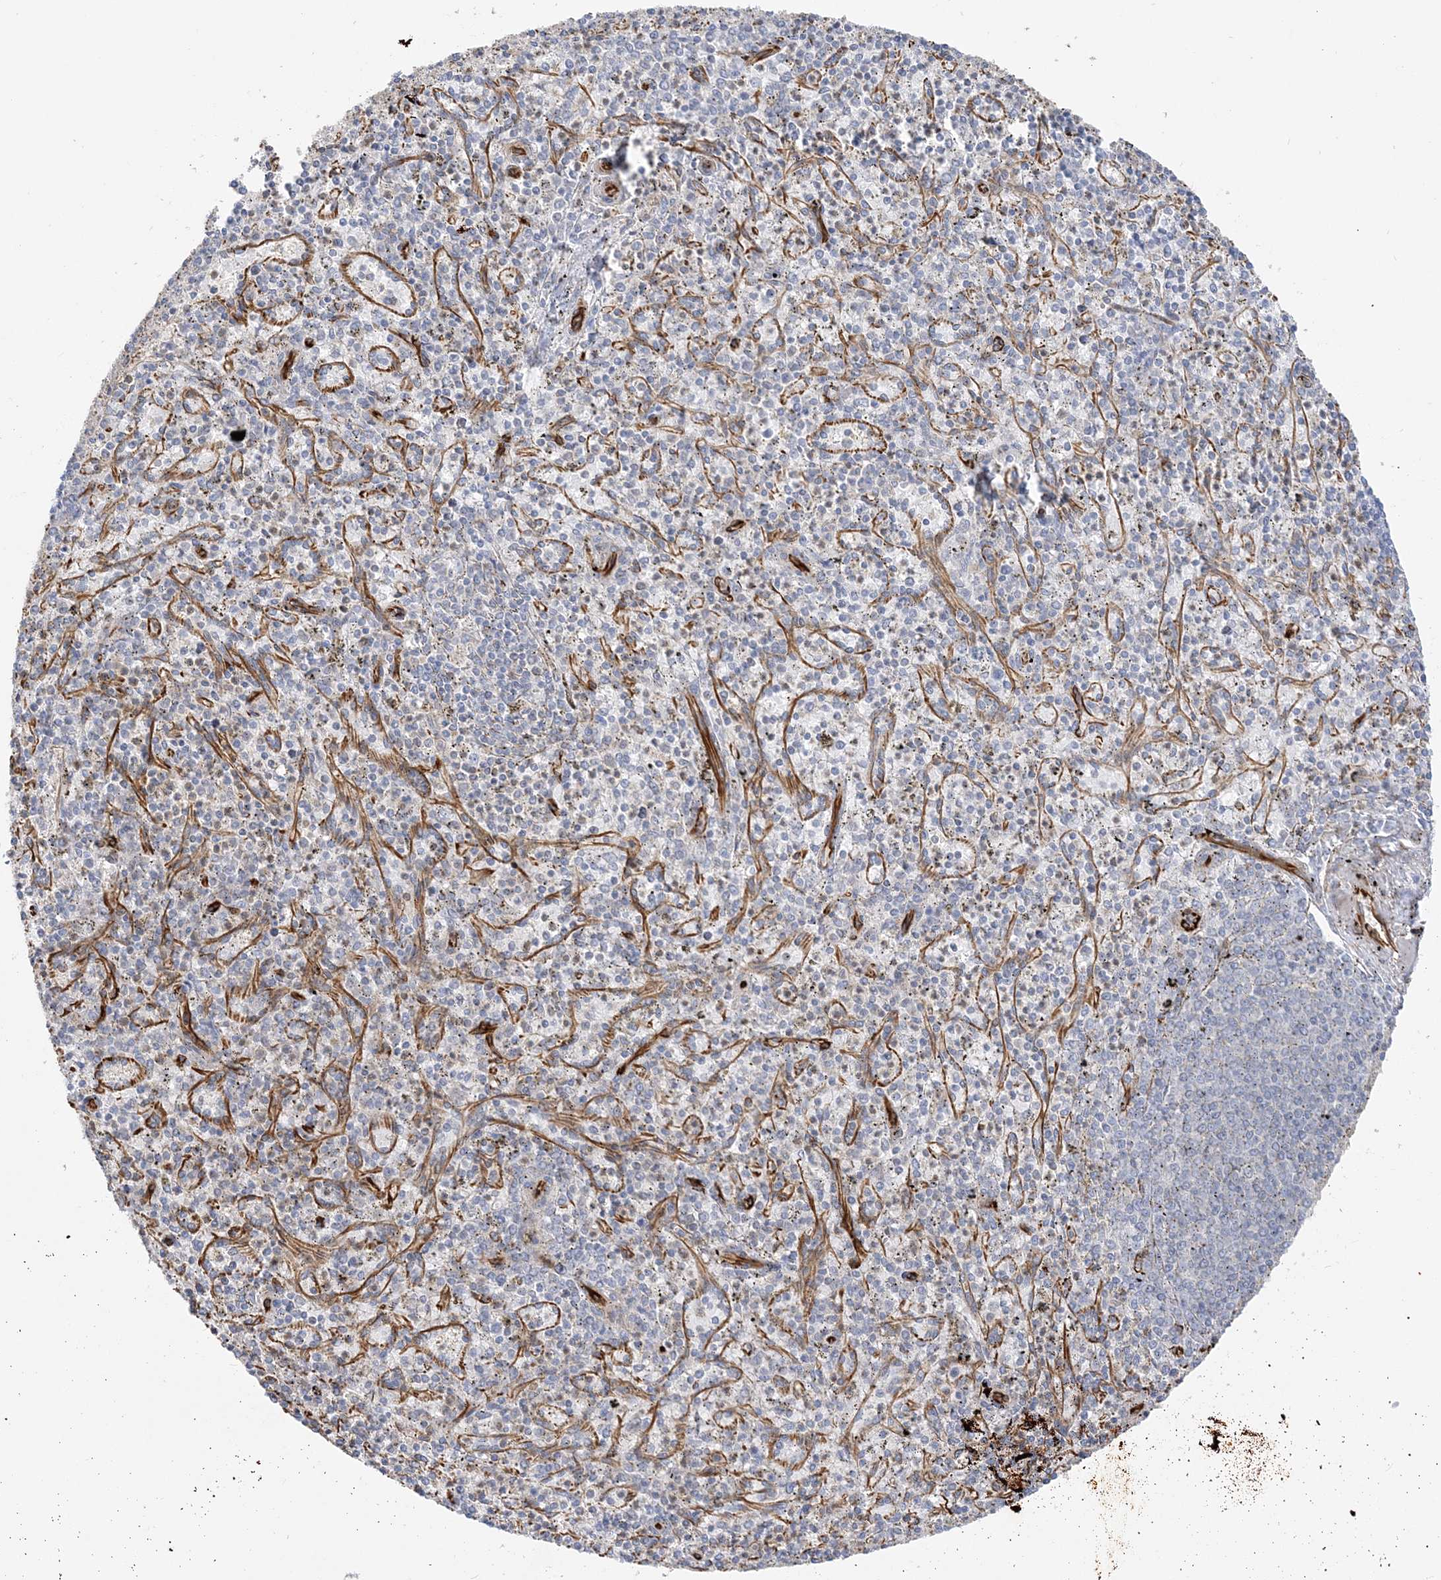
{"staining": {"intensity": "negative", "quantity": "none", "location": "none"}, "tissue": "spleen", "cell_type": "Cells in red pulp", "image_type": "normal", "snomed": [{"axis": "morphology", "description": "Normal tissue, NOS"}, {"axis": "topography", "description": "Spleen"}], "caption": "Histopathology image shows no significant protein expression in cells in red pulp of normal spleen. (Brightfield microscopy of DAB IHC at high magnification).", "gene": "SCLT1", "patient": {"sex": "male", "age": 72}}